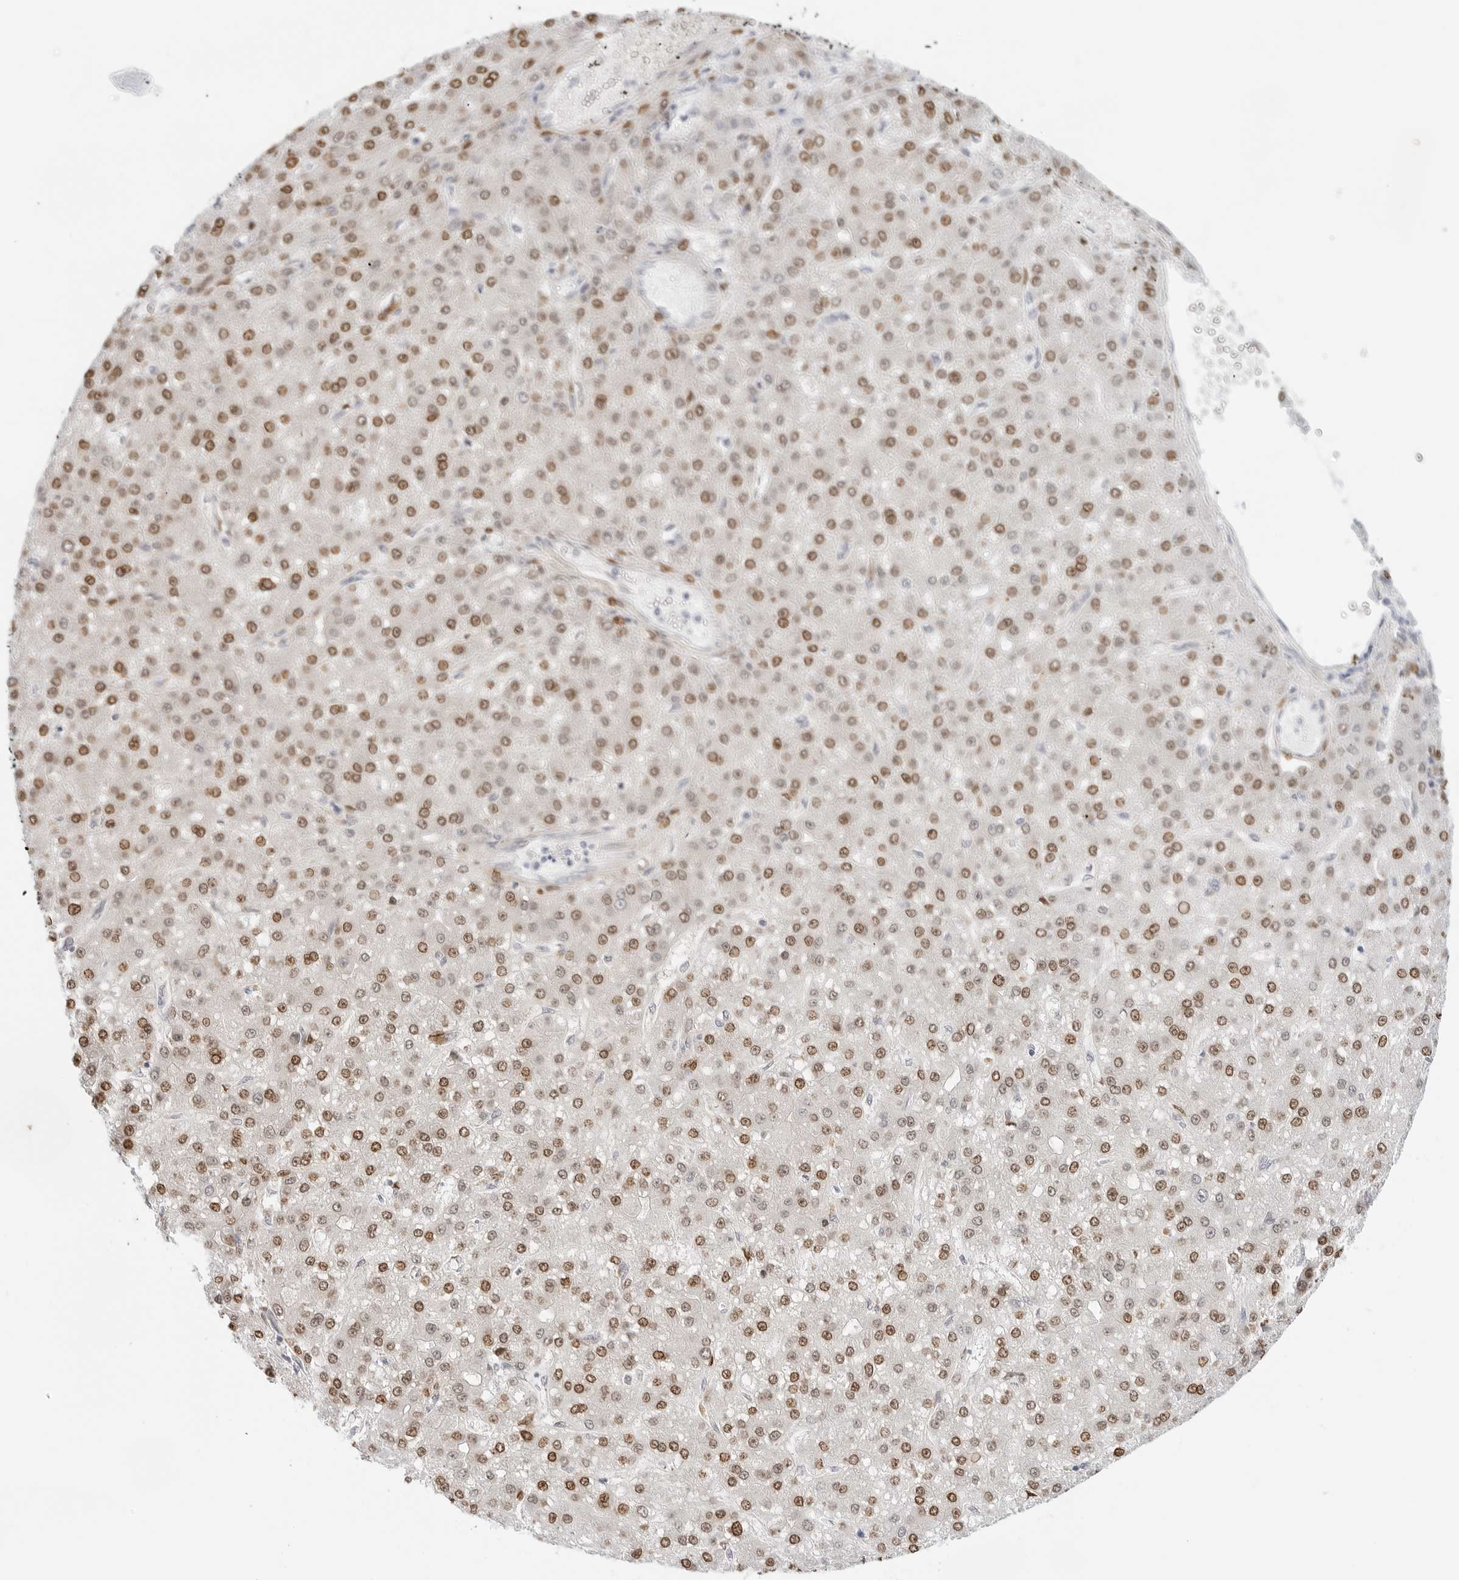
{"staining": {"intensity": "moderate", "quantity": ">75%", "location": "nuclear"}, "tissue": "liver cancer", "cell_type": "Tumor cells", "image_type": "cancer", "snomed": [{"axis": "morphology", "description": "Carcinoma, Hepatocellular, NOS"}, {"axis": "topography", "description": "Liver"}], "caption": "Human liver hepatocellular carcinoma stained with a brown dye displays moderate nuclear positive staining in about >75% of tumor cells.", "gene": "SPIDR", "patient": {"sex": "male", "age": 67}}